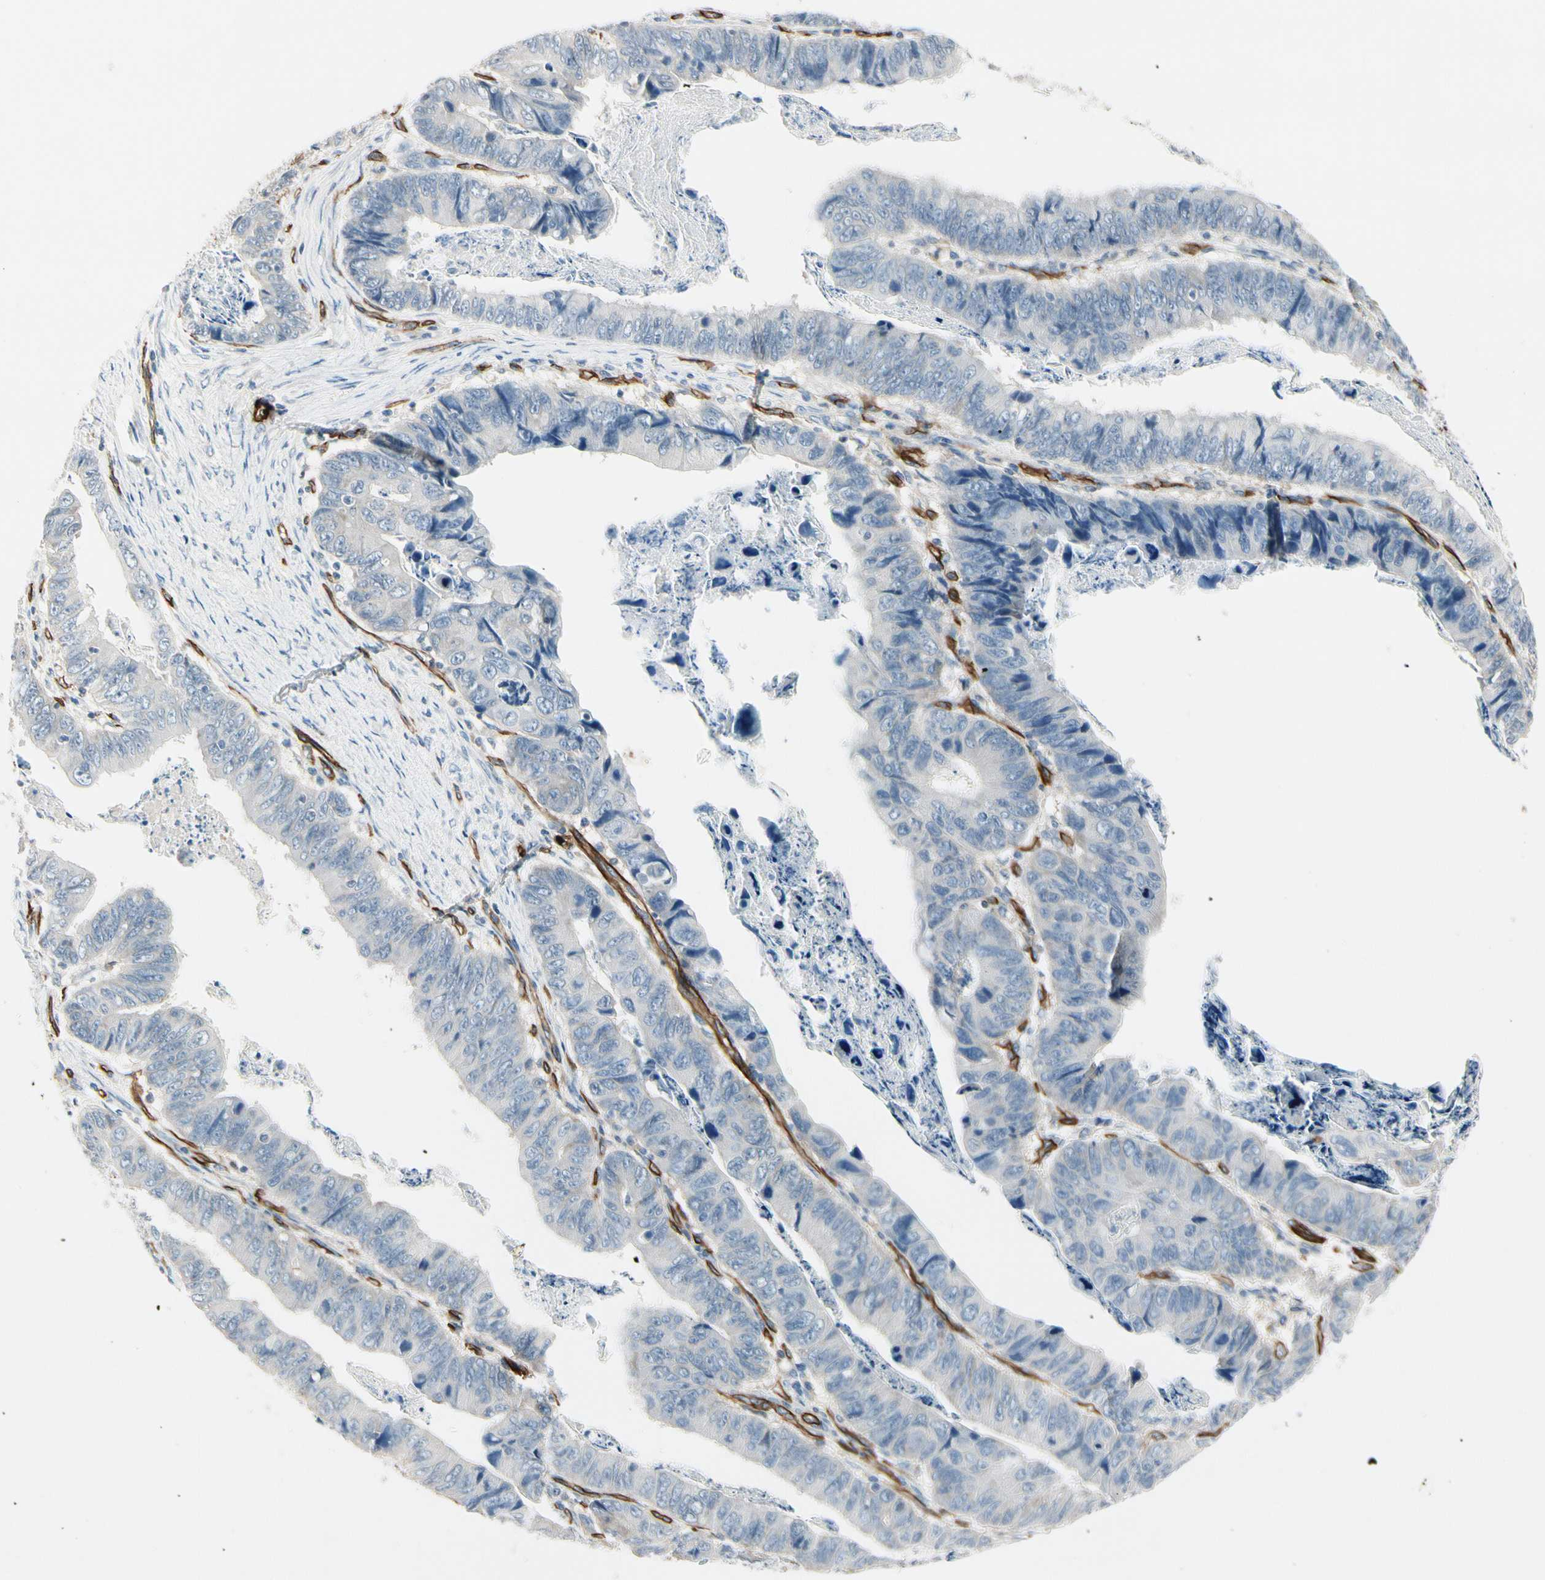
{"staining": {"intensity": "negative", "quantity": "none", "location": "none"}, "tissue": "stomach cancer", "cell_type": "Tumor cells", "image_type": "cancer", "snomed": [{"axis": "morphology", "description": "Adenocarcinoma, NOS"}, {"axis": "topography", "description": "Stomach, lower"}], "caption": "This is a histopathology image of IHC staining of stomach cancer (adenocarcinoma), which shows no expression in tumor cells.", "gene": "CD93", "patient": {"sex": "male", "age": 77}}